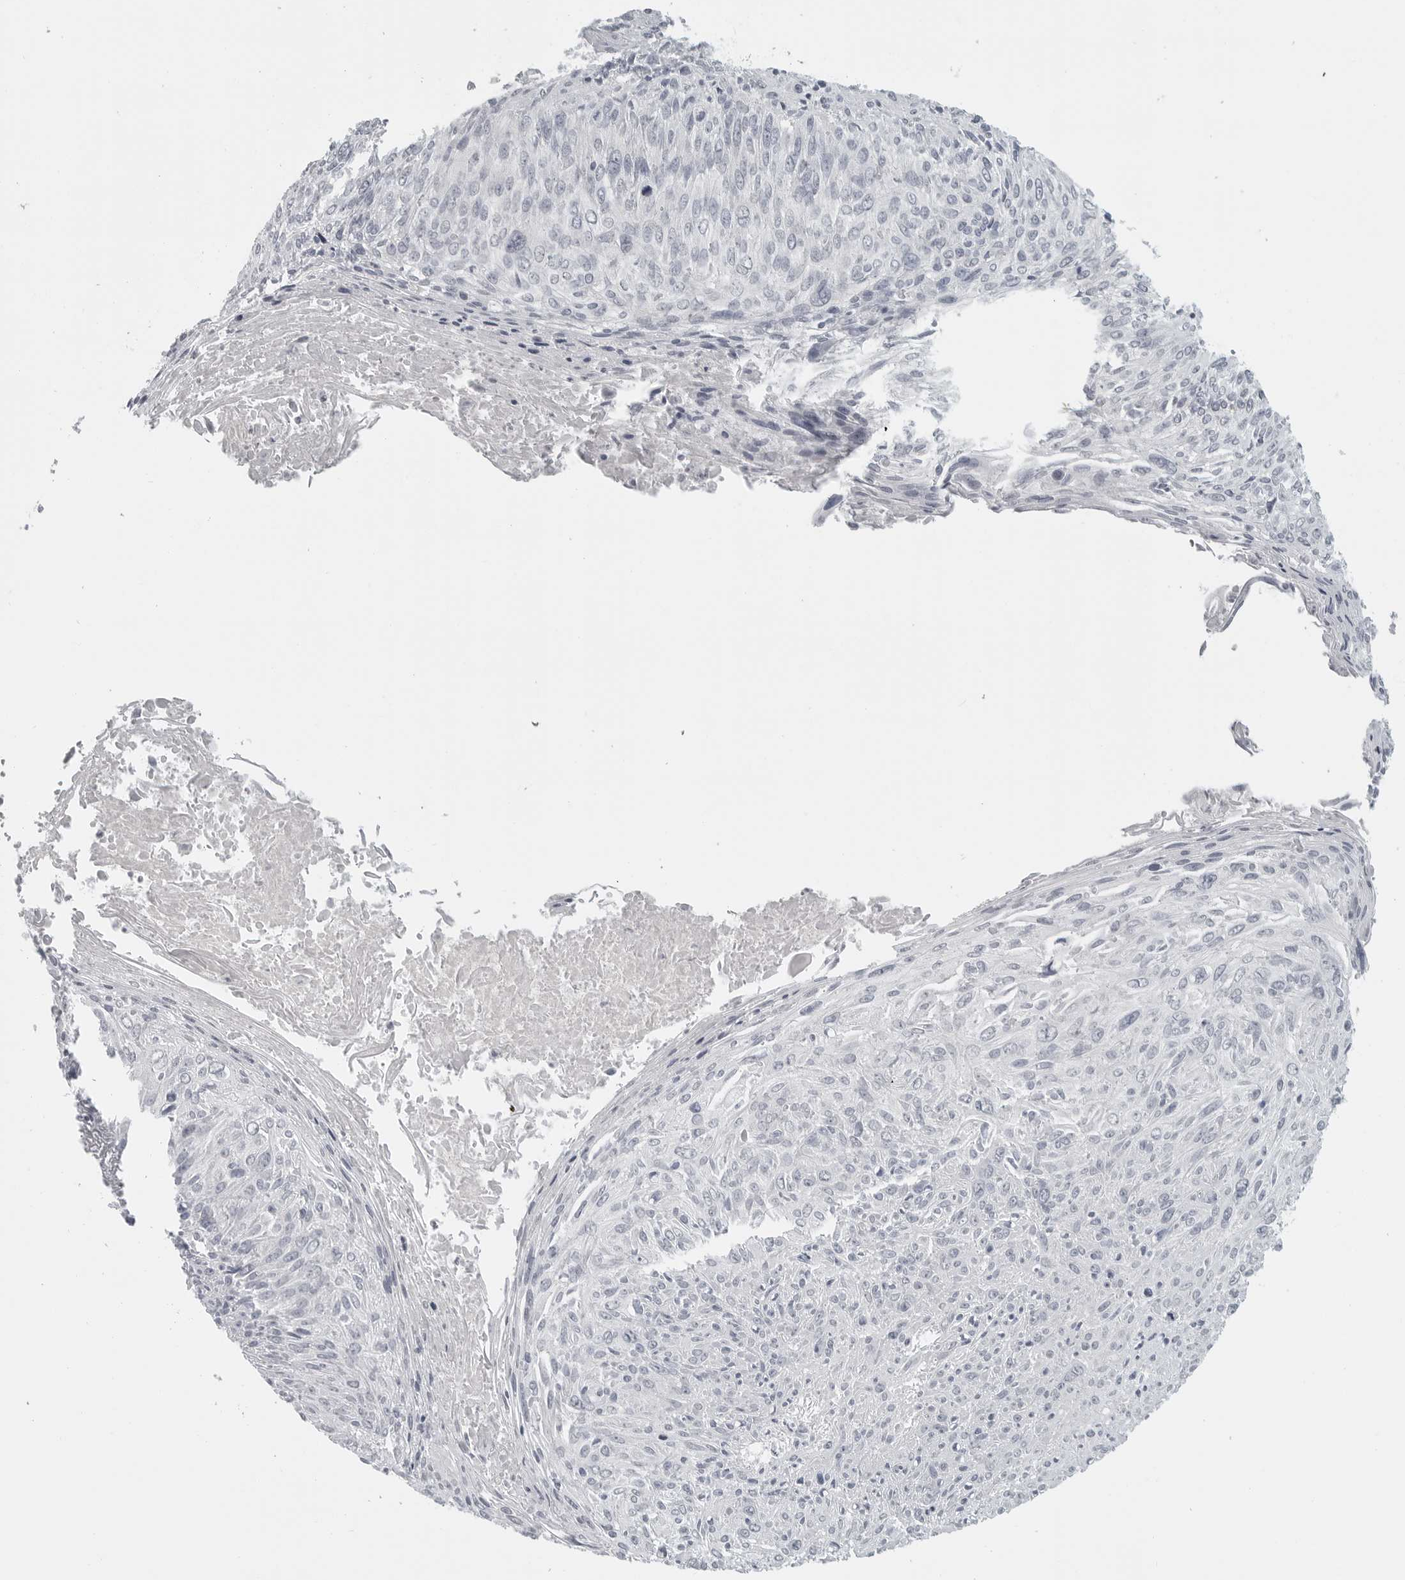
{"staining": {"intensity": "negative", "quantity": "none", "location": "none"}, "tissue": "cervical cancer", "cell_type": "Tumor cells", "image_type": "cancer", "snomed": [{"axis": "morphology", "description": "Squamous cell carcinoma, NOS"}, {"axis": "topography", "description": "Cervix"}], "caption": "Squamous cell carcinoma (cervical) stained for a protein using immunohistochemistry shows no staining tumor cells.", "gene": "BPIFA1", "patient": {"sex": "female", "age": 51}}